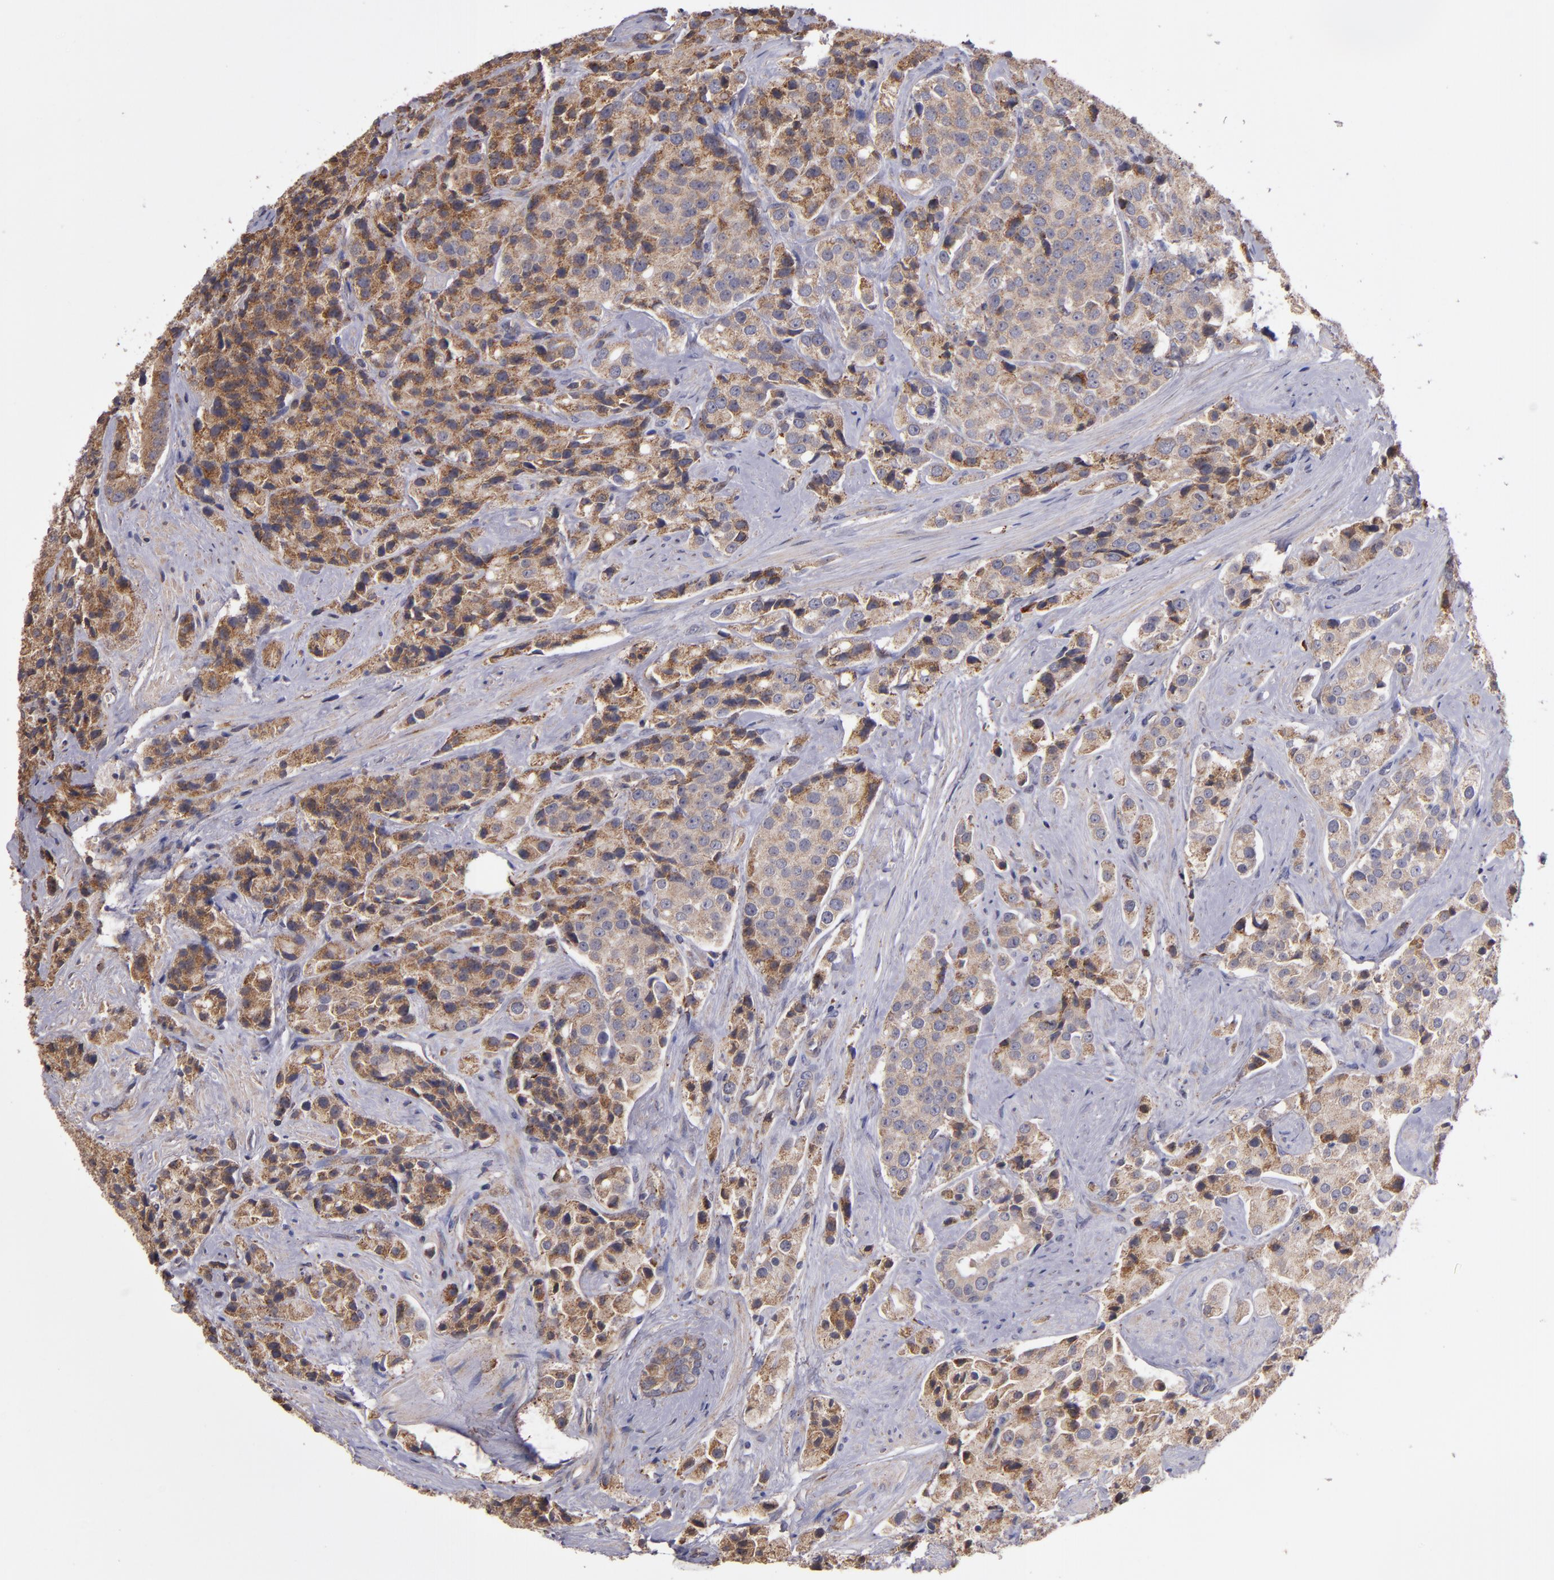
{"staining": {"intensity": "moderate", "quantity": ">75%", "location": "cytoplasmic/membranous"}, "tissue": "prostate cancer", "cell_type": "Tumor cells", "image_type": "cancer", "snomed": [{"axis": "morphology", "description": "Adenocarcinoma, Medium grade"}, {"axis": "topography", "description": "Prostate"}], "caption": "A micrograph of prostate cancer (adenocarcinoma (medium-grade)) stained for a protein demonstrates moderate cytoplasmic/membranous brown staining in tumor cells.", "gene": "IFIH1", "patient": {"sex": "male", "age": 70}}